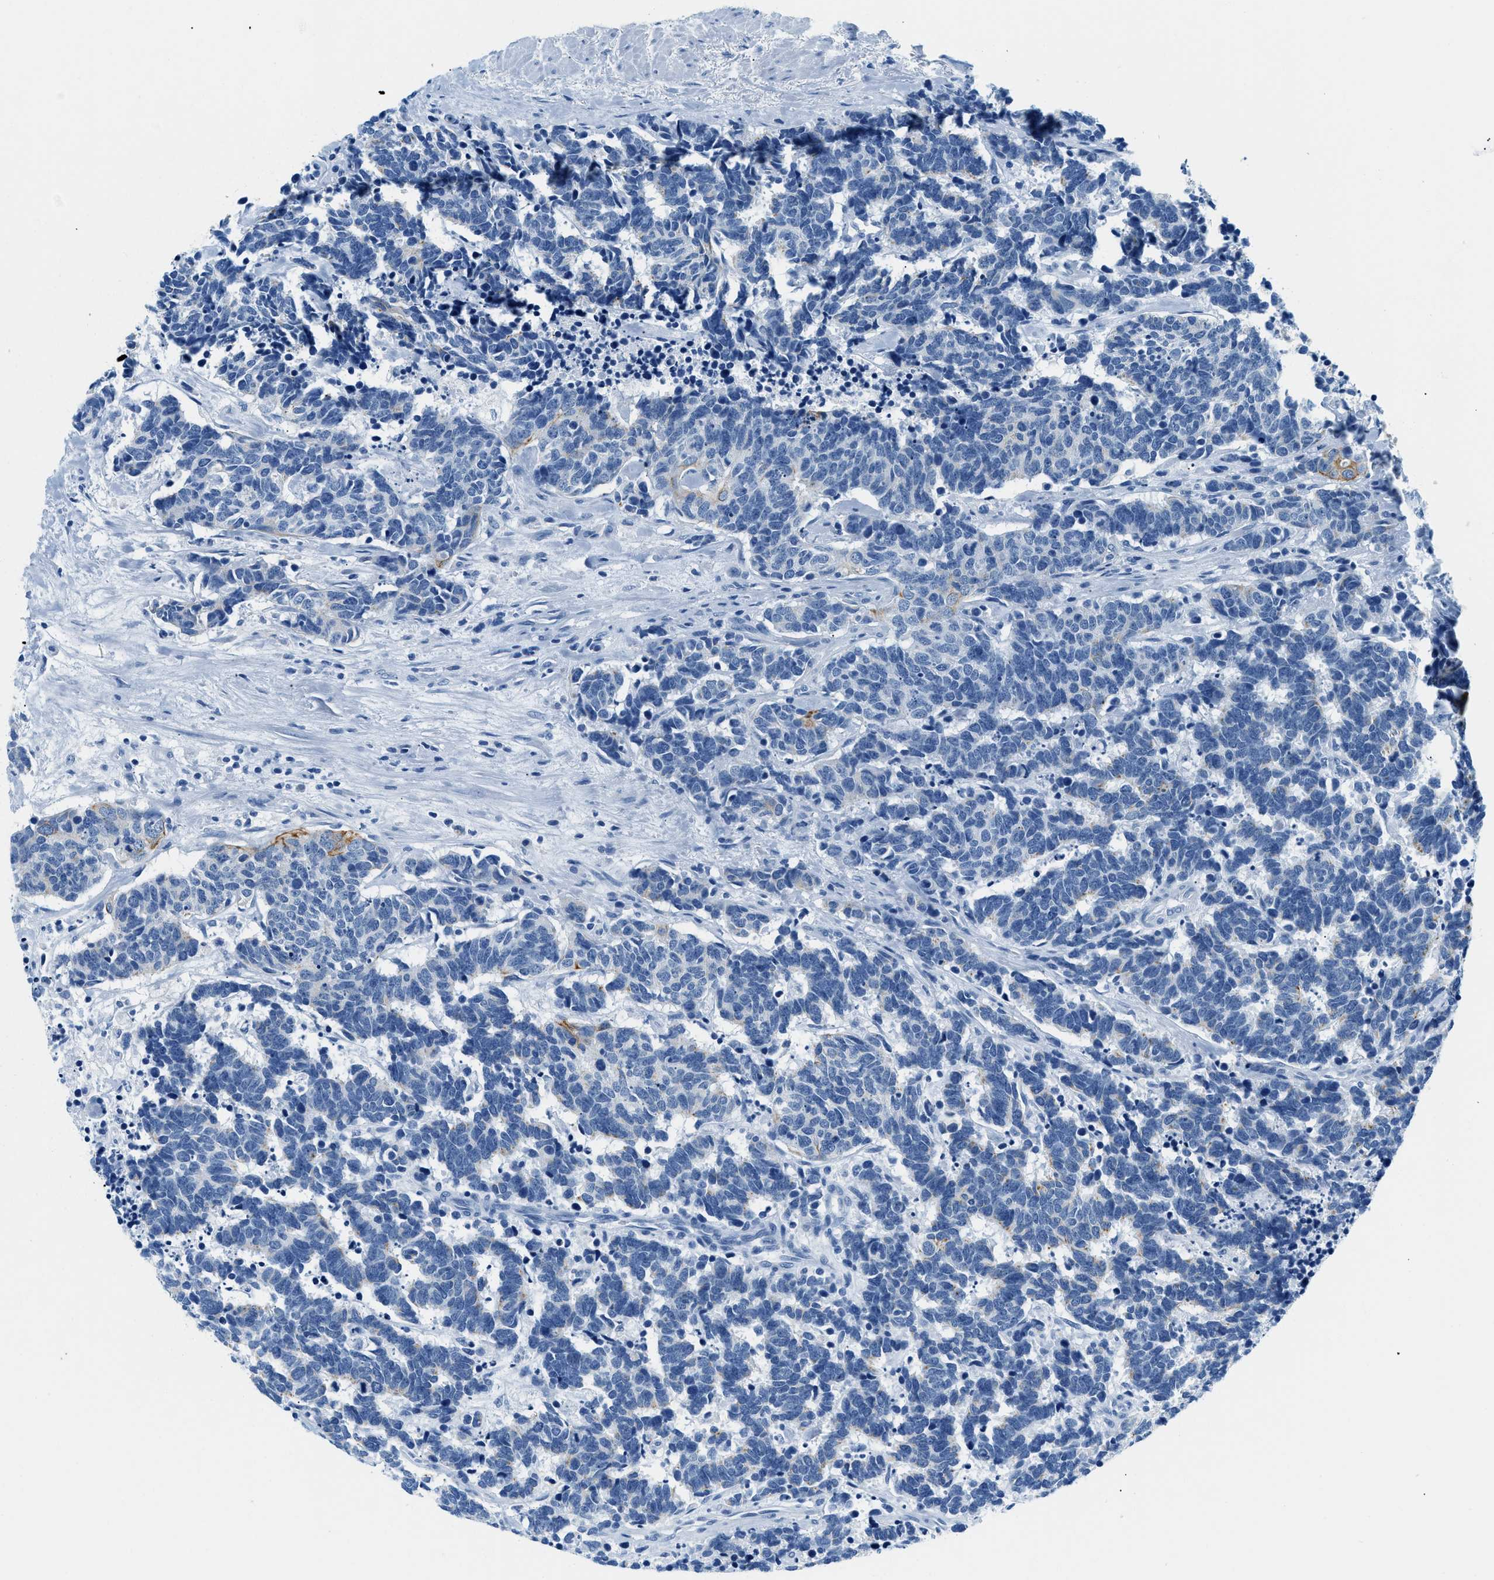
{"staining": {"intensity": "negative", "quantity": "none", "location": "none"}, "tissue": "carcinoid", "cell_type": "Tumor cells", "image_type": "cancer", "snomed": [{"axis": "morphology", "description": "Carcinoma, NOS"}, {"axis": "morphology", "description": "Carcinoid, malignant, NOS"}, {"axis": "topography", "description": "Urinary bladder"}], "caption": "This micrograph is of carcinoid stained with immunohistochemistry (IHC) to label a protein in brown with the nuclei are counter-stained blue. There is no expression in tumor cells.", "gene": "STXBP2", "patient": {"sex": "male", "age": 57}}